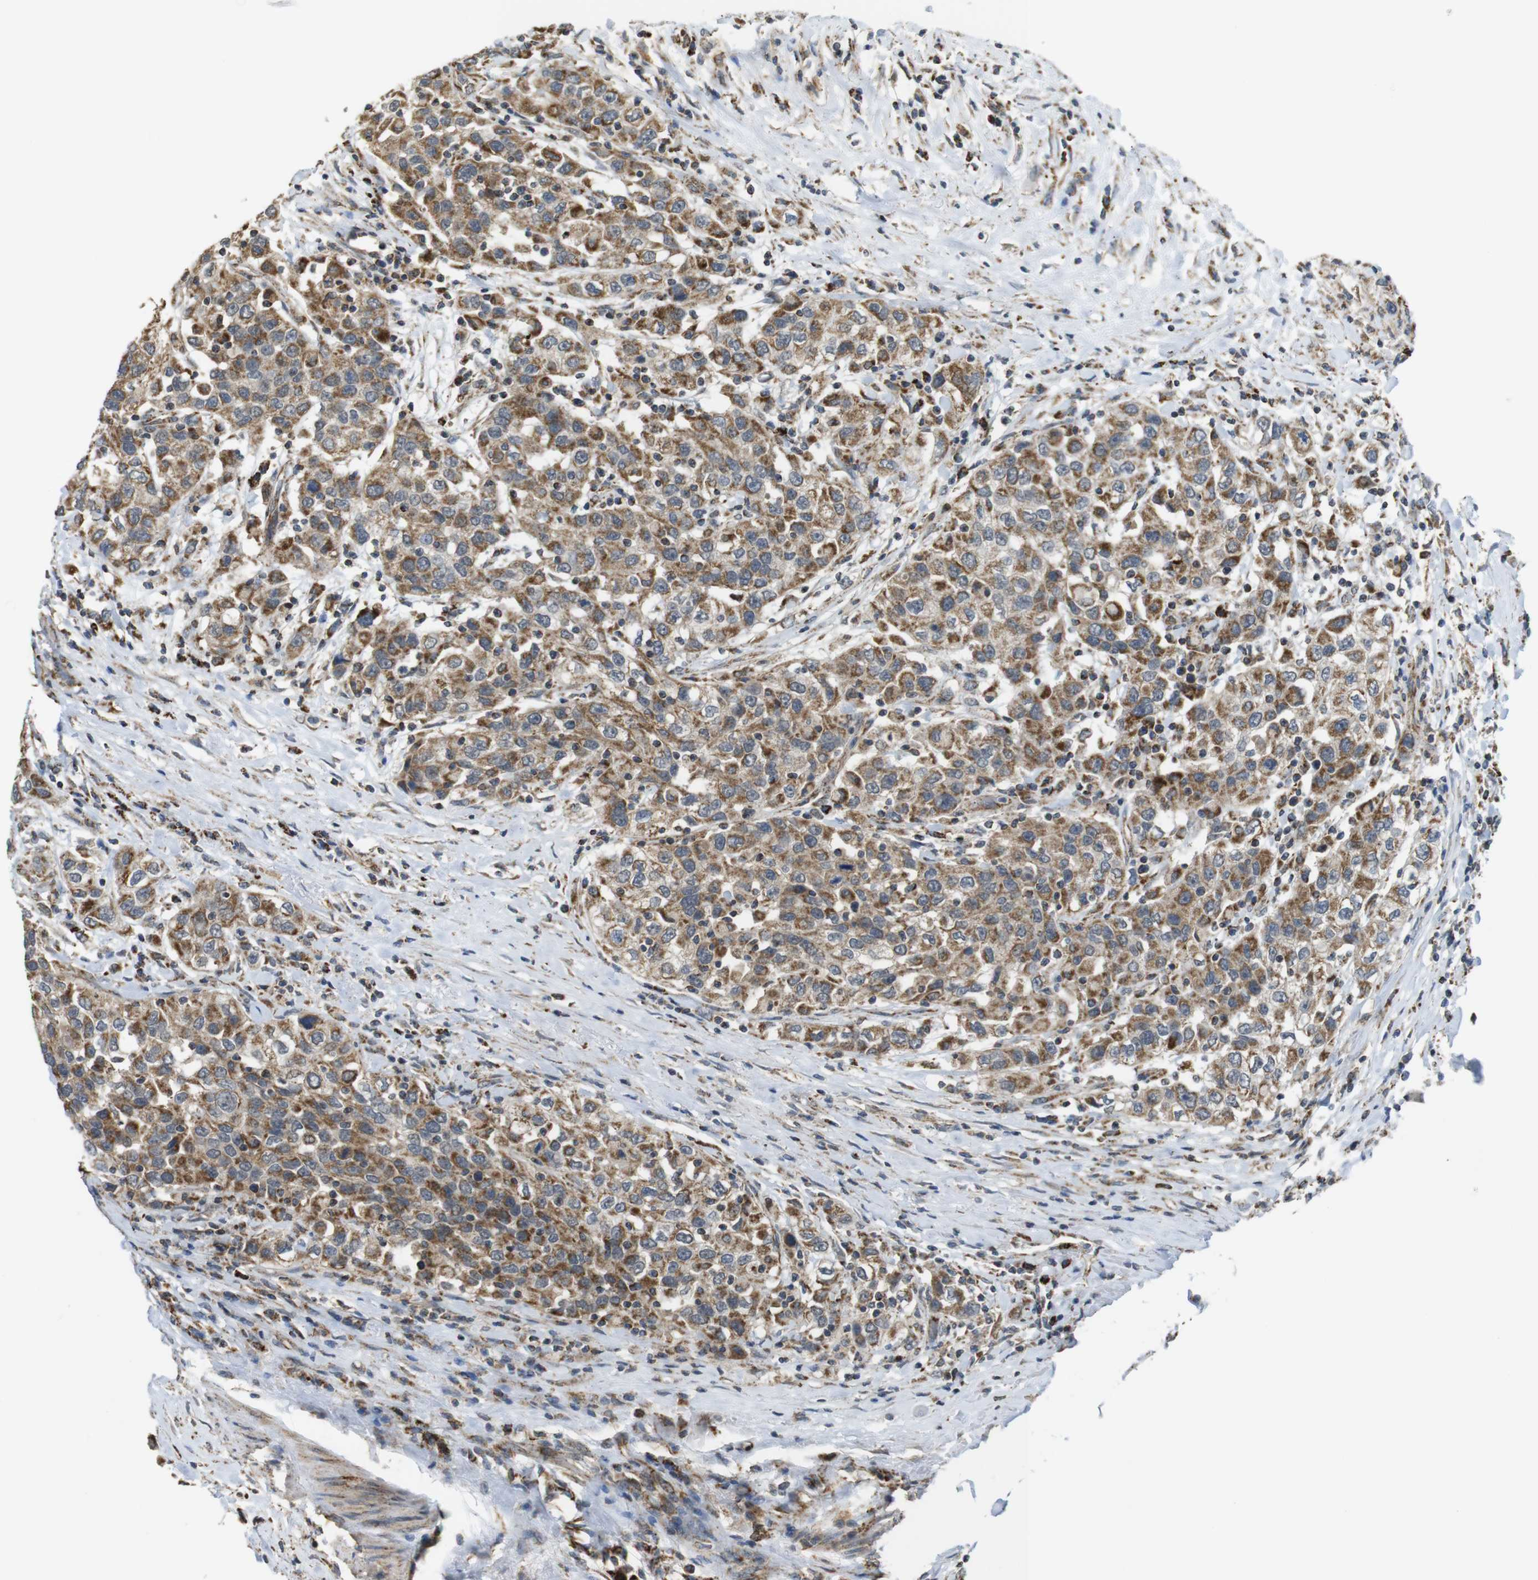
{"staining": {"intensity": "moderate", "quantity": ">75%", "location": "cytoplasmic/membranous"}, "tissue": "urothelial cancer", "cell_type": "Tumor cells", "image_type": "cancer", "snomed": [{"axis": "morphology", "description": "Urothelial carcinoma, High grade"}, {"axis": "topography", "description": "Urinary bladder"}], "caption": "Human high-grade urothelial carcinoma stained with a brown dye exhibits moderate cytoplasmic/membranous positive positivity in about >75% of tumor cells.", "gene": "CALHM2", "patient": {"sex": "female", "age": 80}}